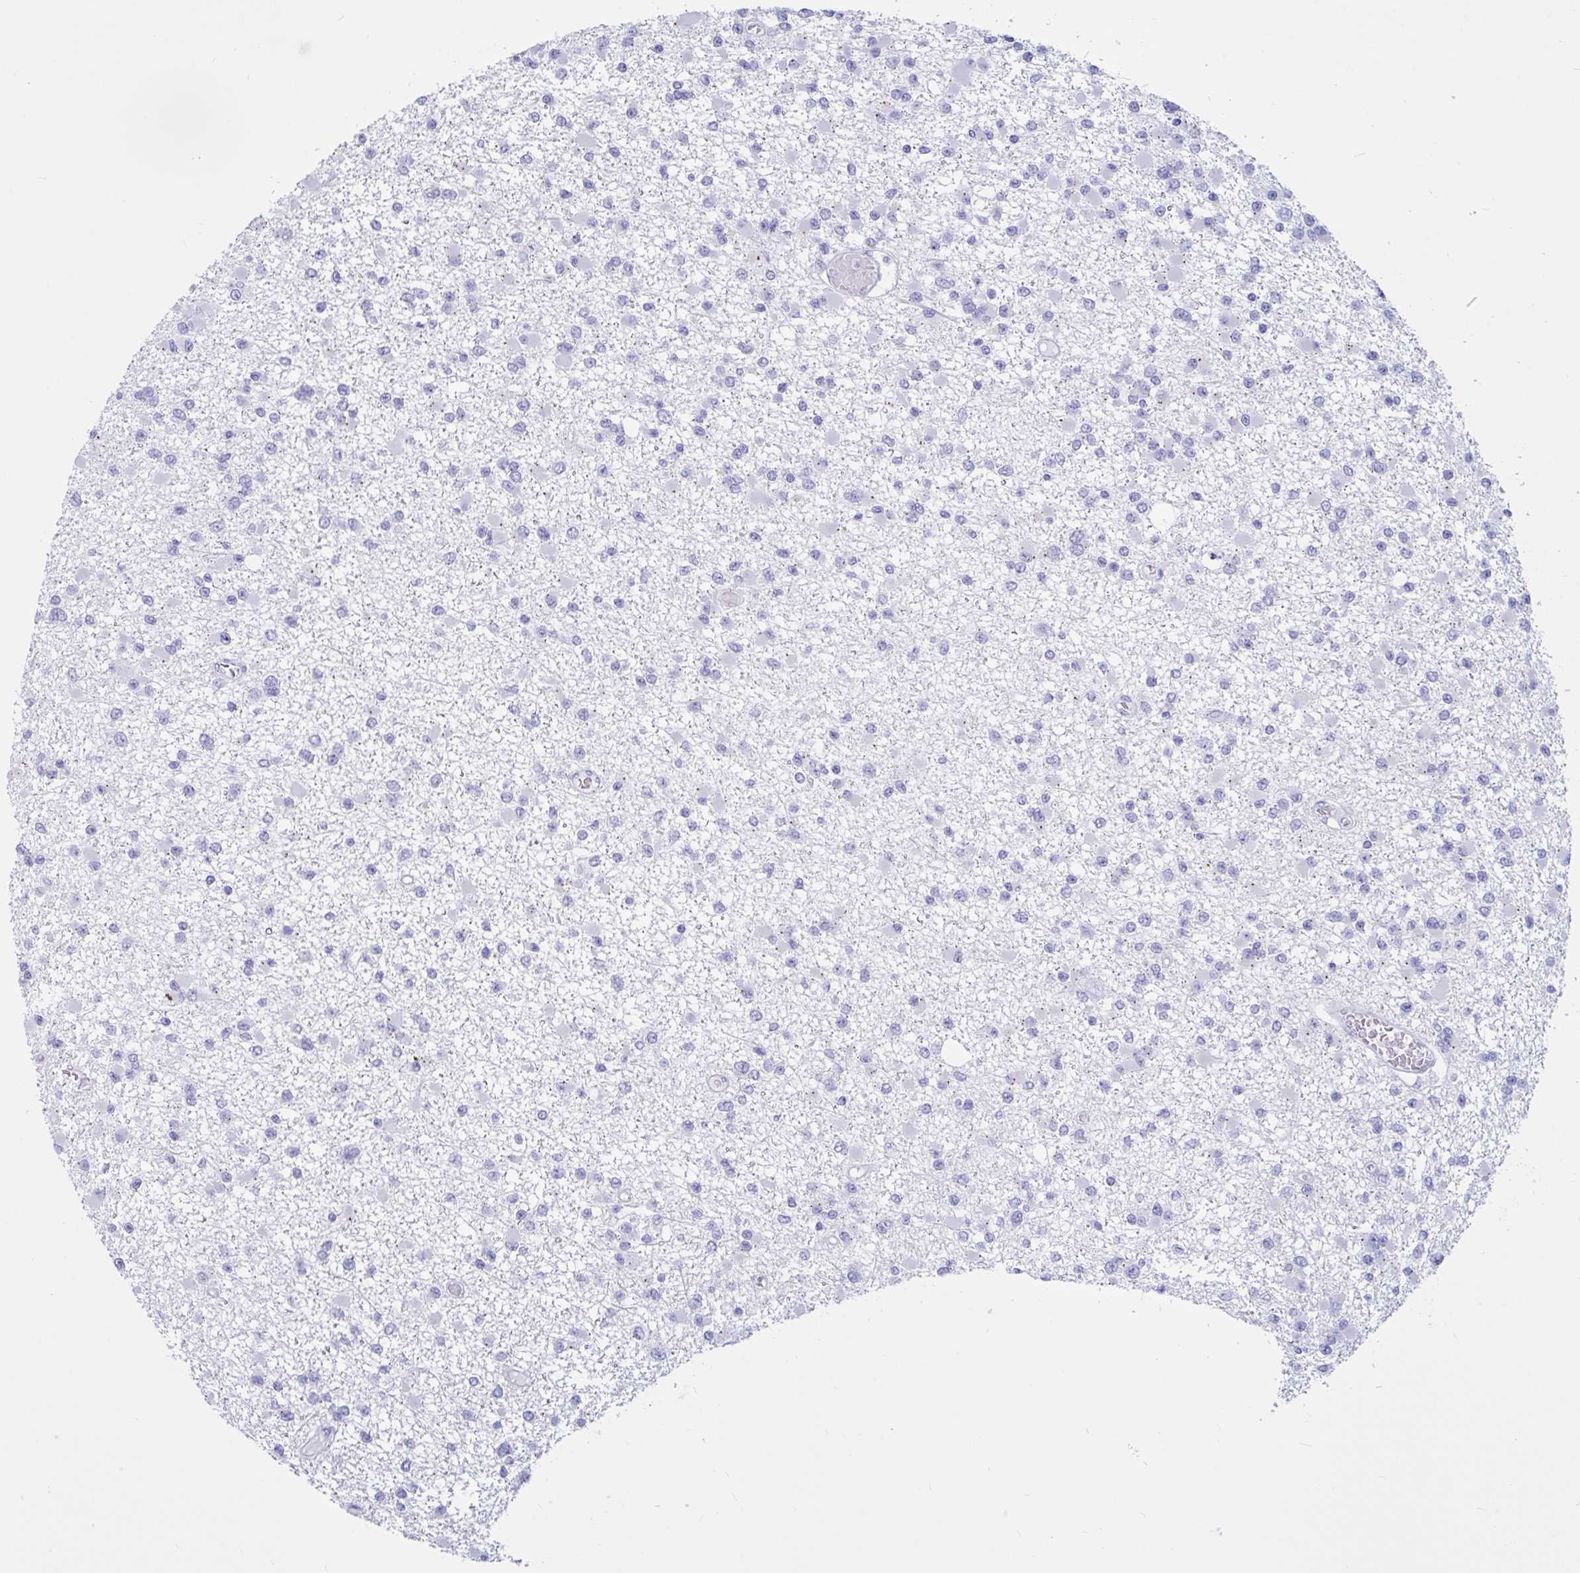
{"staining": {"intensity": "negative", "quantity": "none", "location": "none"}, "tissue": "glioma", "cell_type": "Tumor cells", "image_type": "cancer", "snomed": [{"axis": "morphology", "description": "Glioma, malignant, Low grade"}, {"axis": "topography", "description": "Brain"}], "caption": "A micrograph of human low-grade glioma (malignant) is negative for staining in tumor cells.", "gene": "RNASE3", "patient": {"sex": "female", "age": 22}}